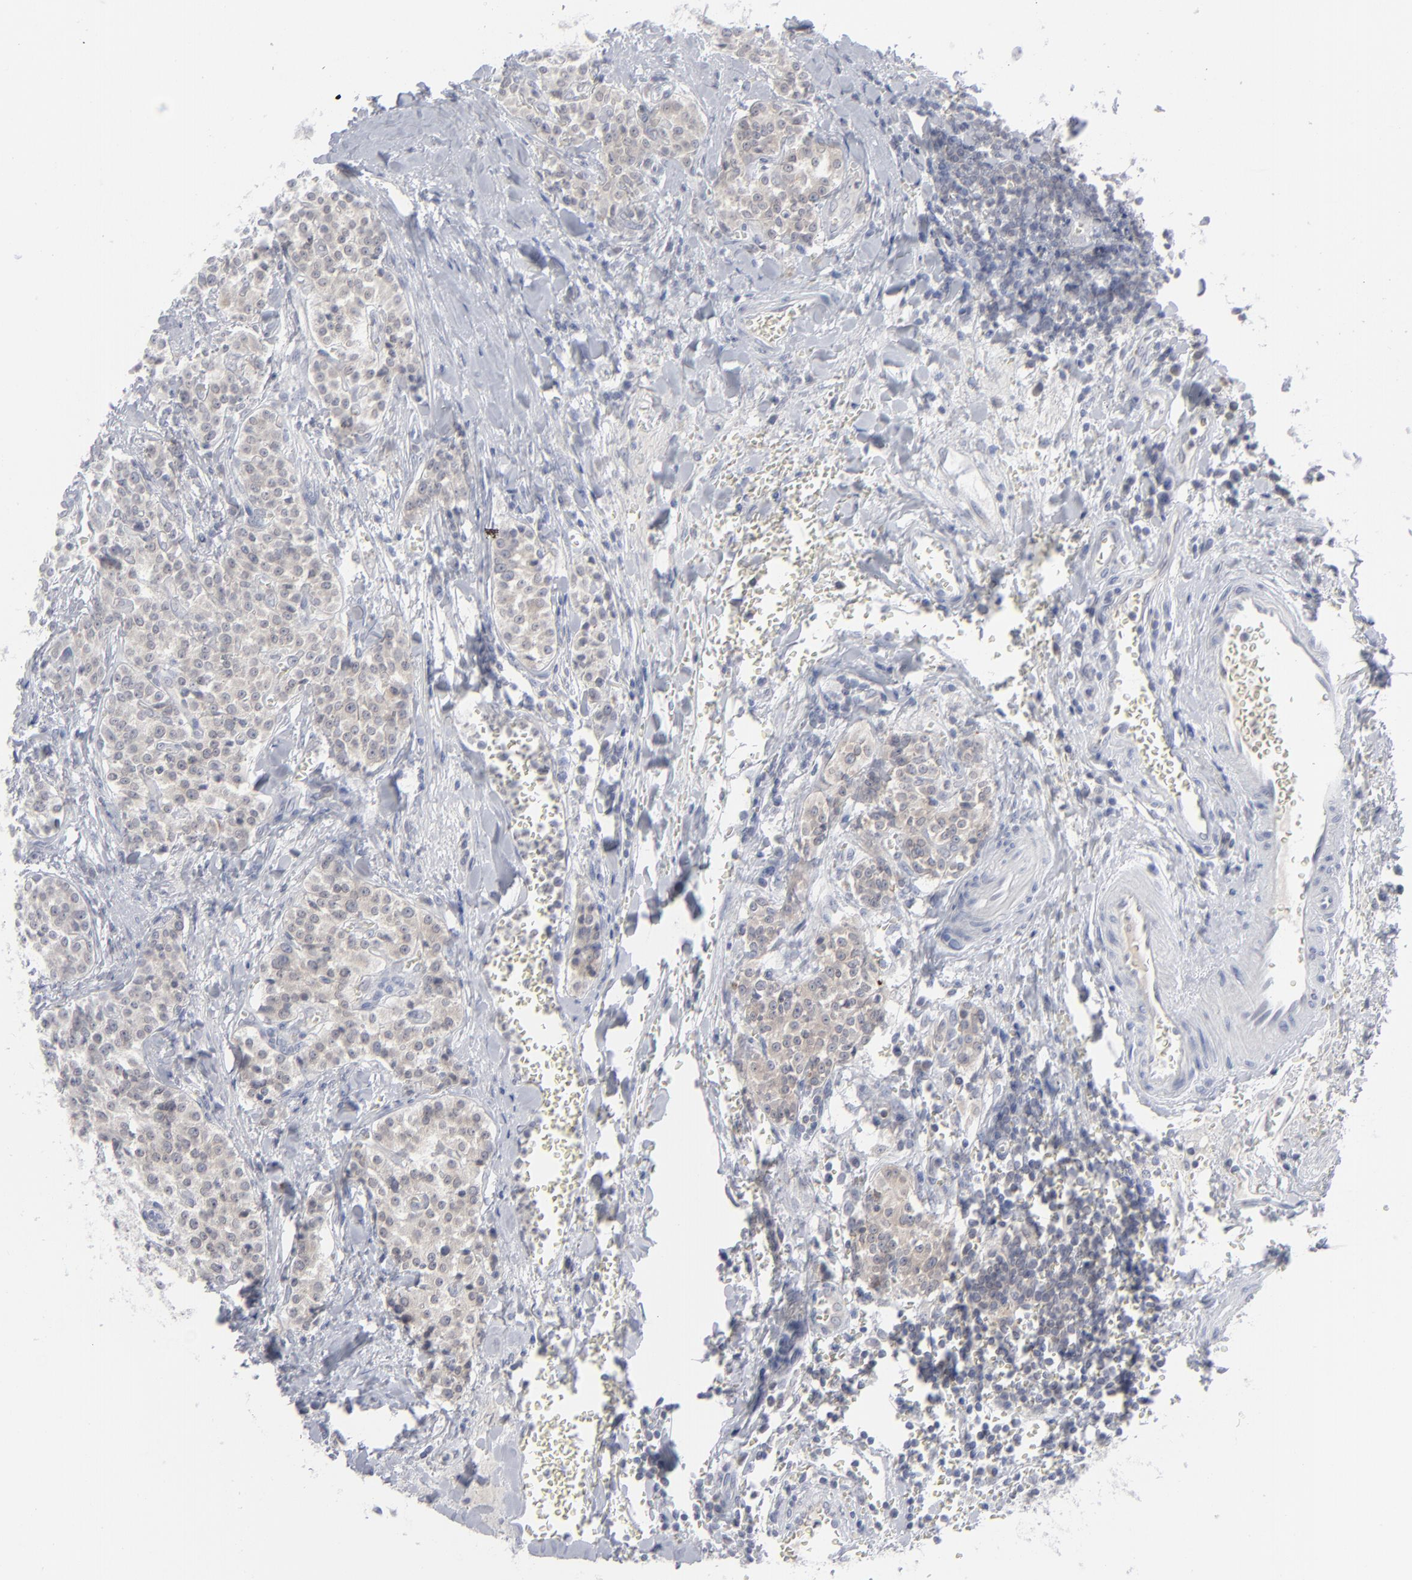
{"staining": {"intensity": "weak", "quantity": "<25%", "location": "cytoplasmic/membranous"}, "tissue": "carcinoid", "cell_type": "Tumor cells", "image_type": "cancer", "snomed": [{"axis": "morphology", "description": "Carcinoid, malignant, NOS"}, {"axis": "topography", "description": "Stomach"}], "caption": "Tumor cells are negative for brown protein staining in carcinoid (malignant).", "gene": "NUP88", "patient": {"sex": "female", "age": 76}}